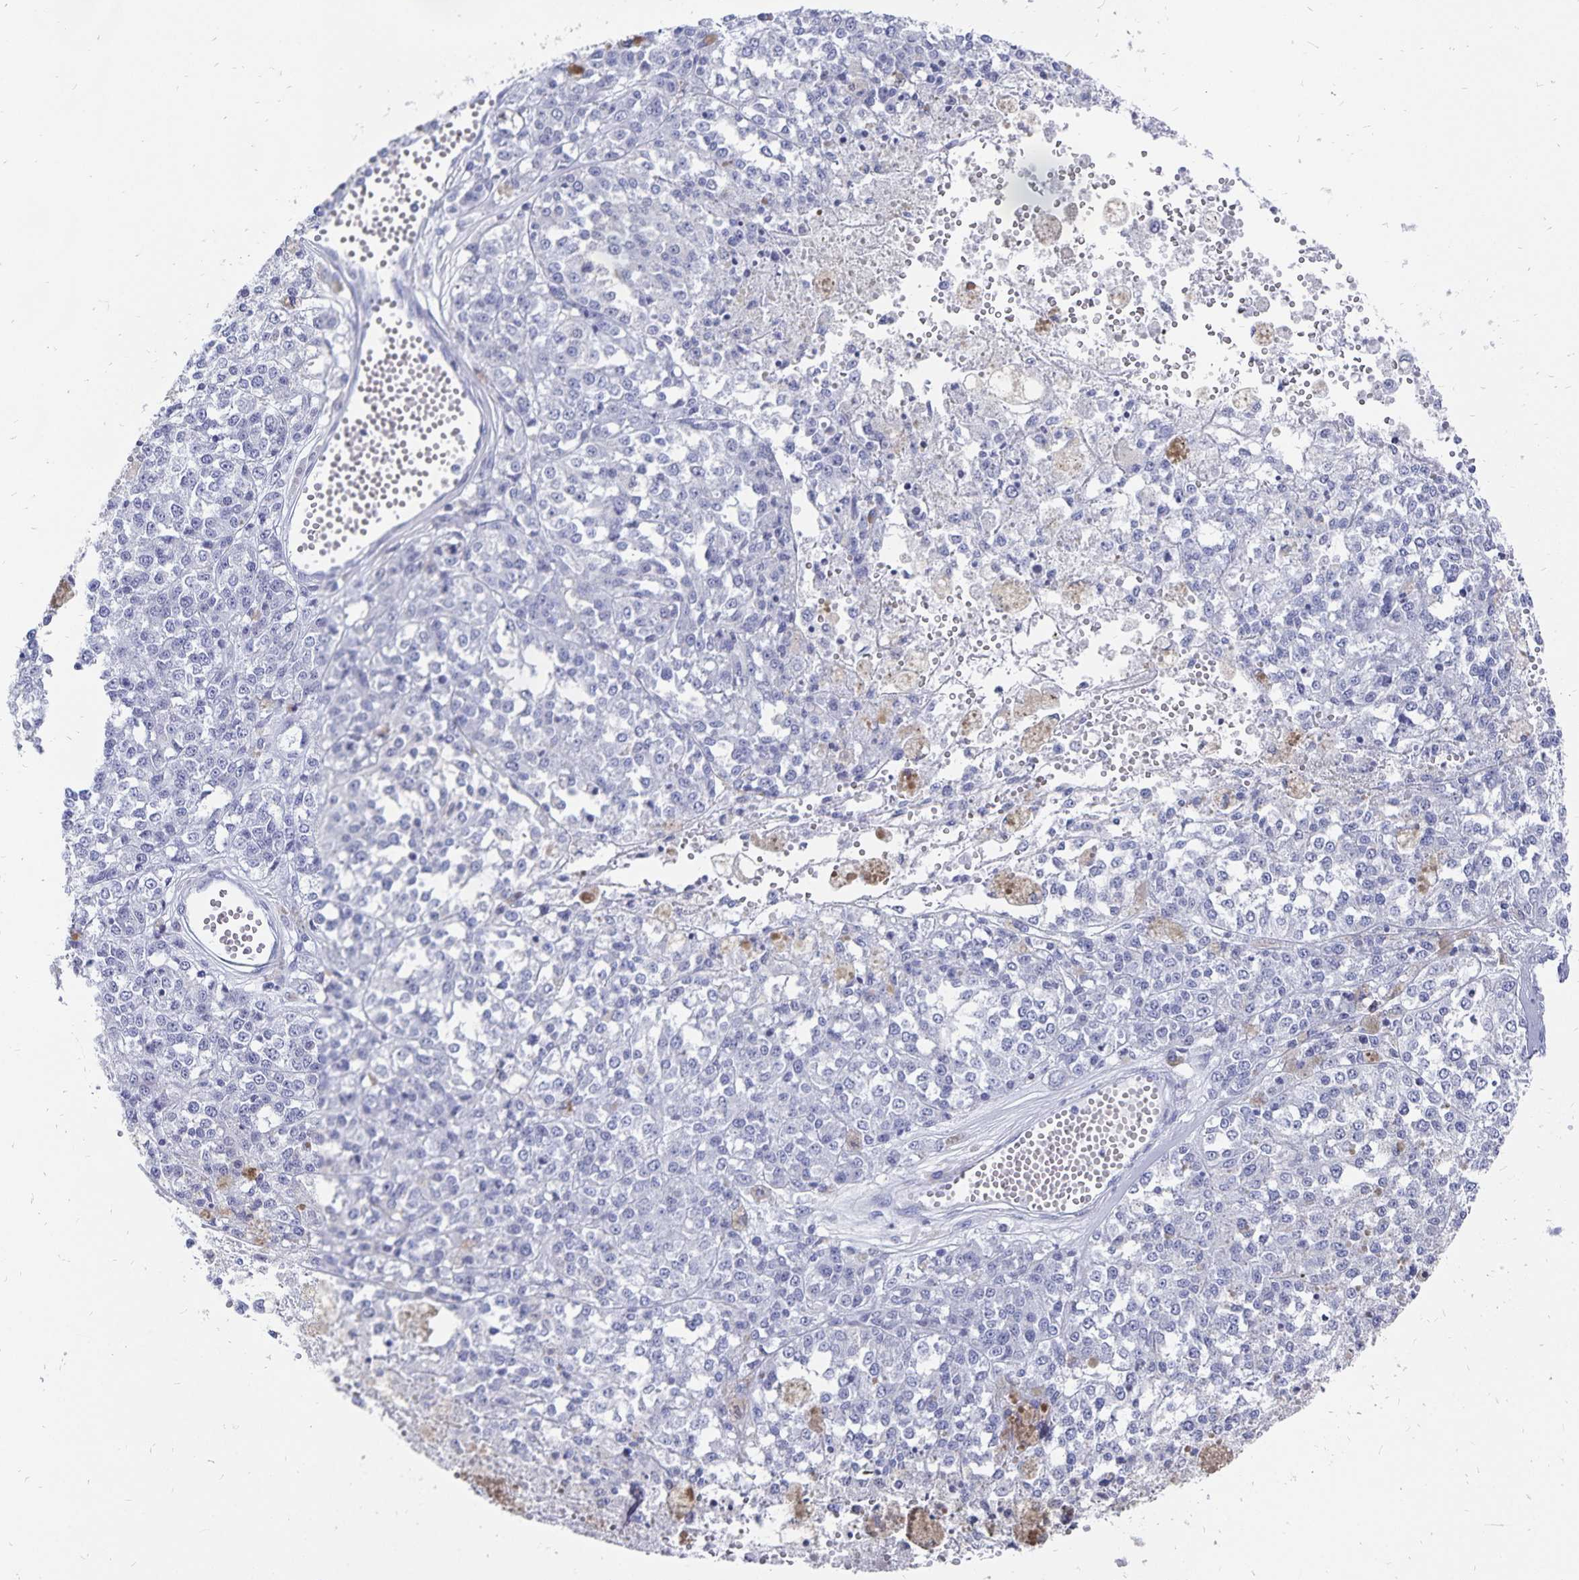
{"staining": {"intensity": "negative", "quantity": "none", "location": "none"}, "tissue": "melanoma", "cell_type": "Tumor cells", "image_type": "cancer", "snomed": [{"axis": "morphology", "description": "Malignant melanoma, Metastatic site"}, {"axis": "topography", "description": "Lymph node"}], "caption": "The image shows no significant positivity in tumor cells of melanoma. Nuclei are stained in blue.", "gene": "ADH1A", "patient": {"sex": "female", "age": 64}}